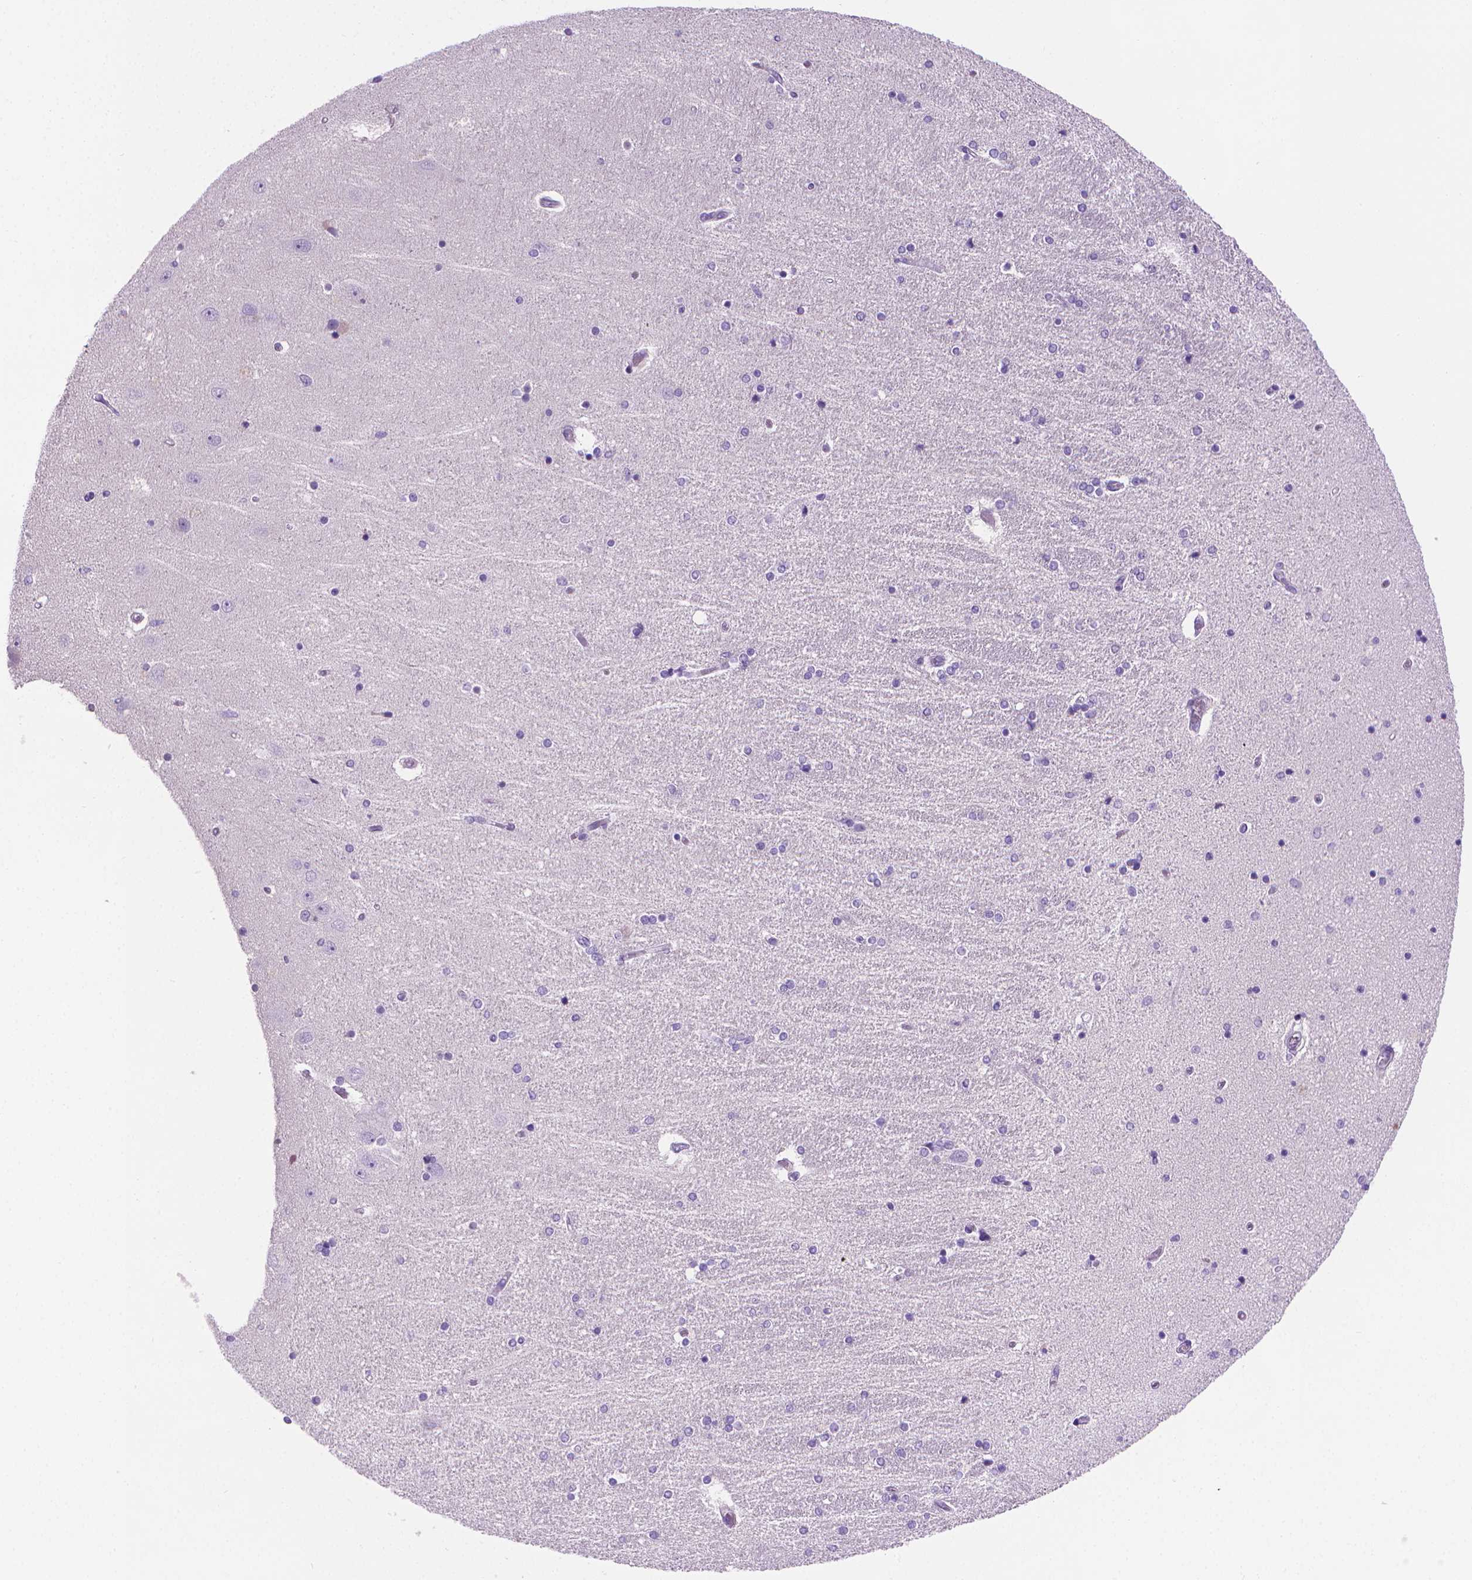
{"staining": {"intensity": "negative", "quantity": "none", "location": "none"}, "tissue": "hippocampus", "cell_type": "Glial cells", "image_type": "normal", "snomed": [{"axis": "morphology", "description": "Normal tissue, NOS"}, {"axis": "topography", "description": "Hippocampus"}], "caption": "The micrograph shows no staining of glial cells in unremarkable hippocampus.", "gene": "FASN", "patient": {"sex": "female", "age": 54}}